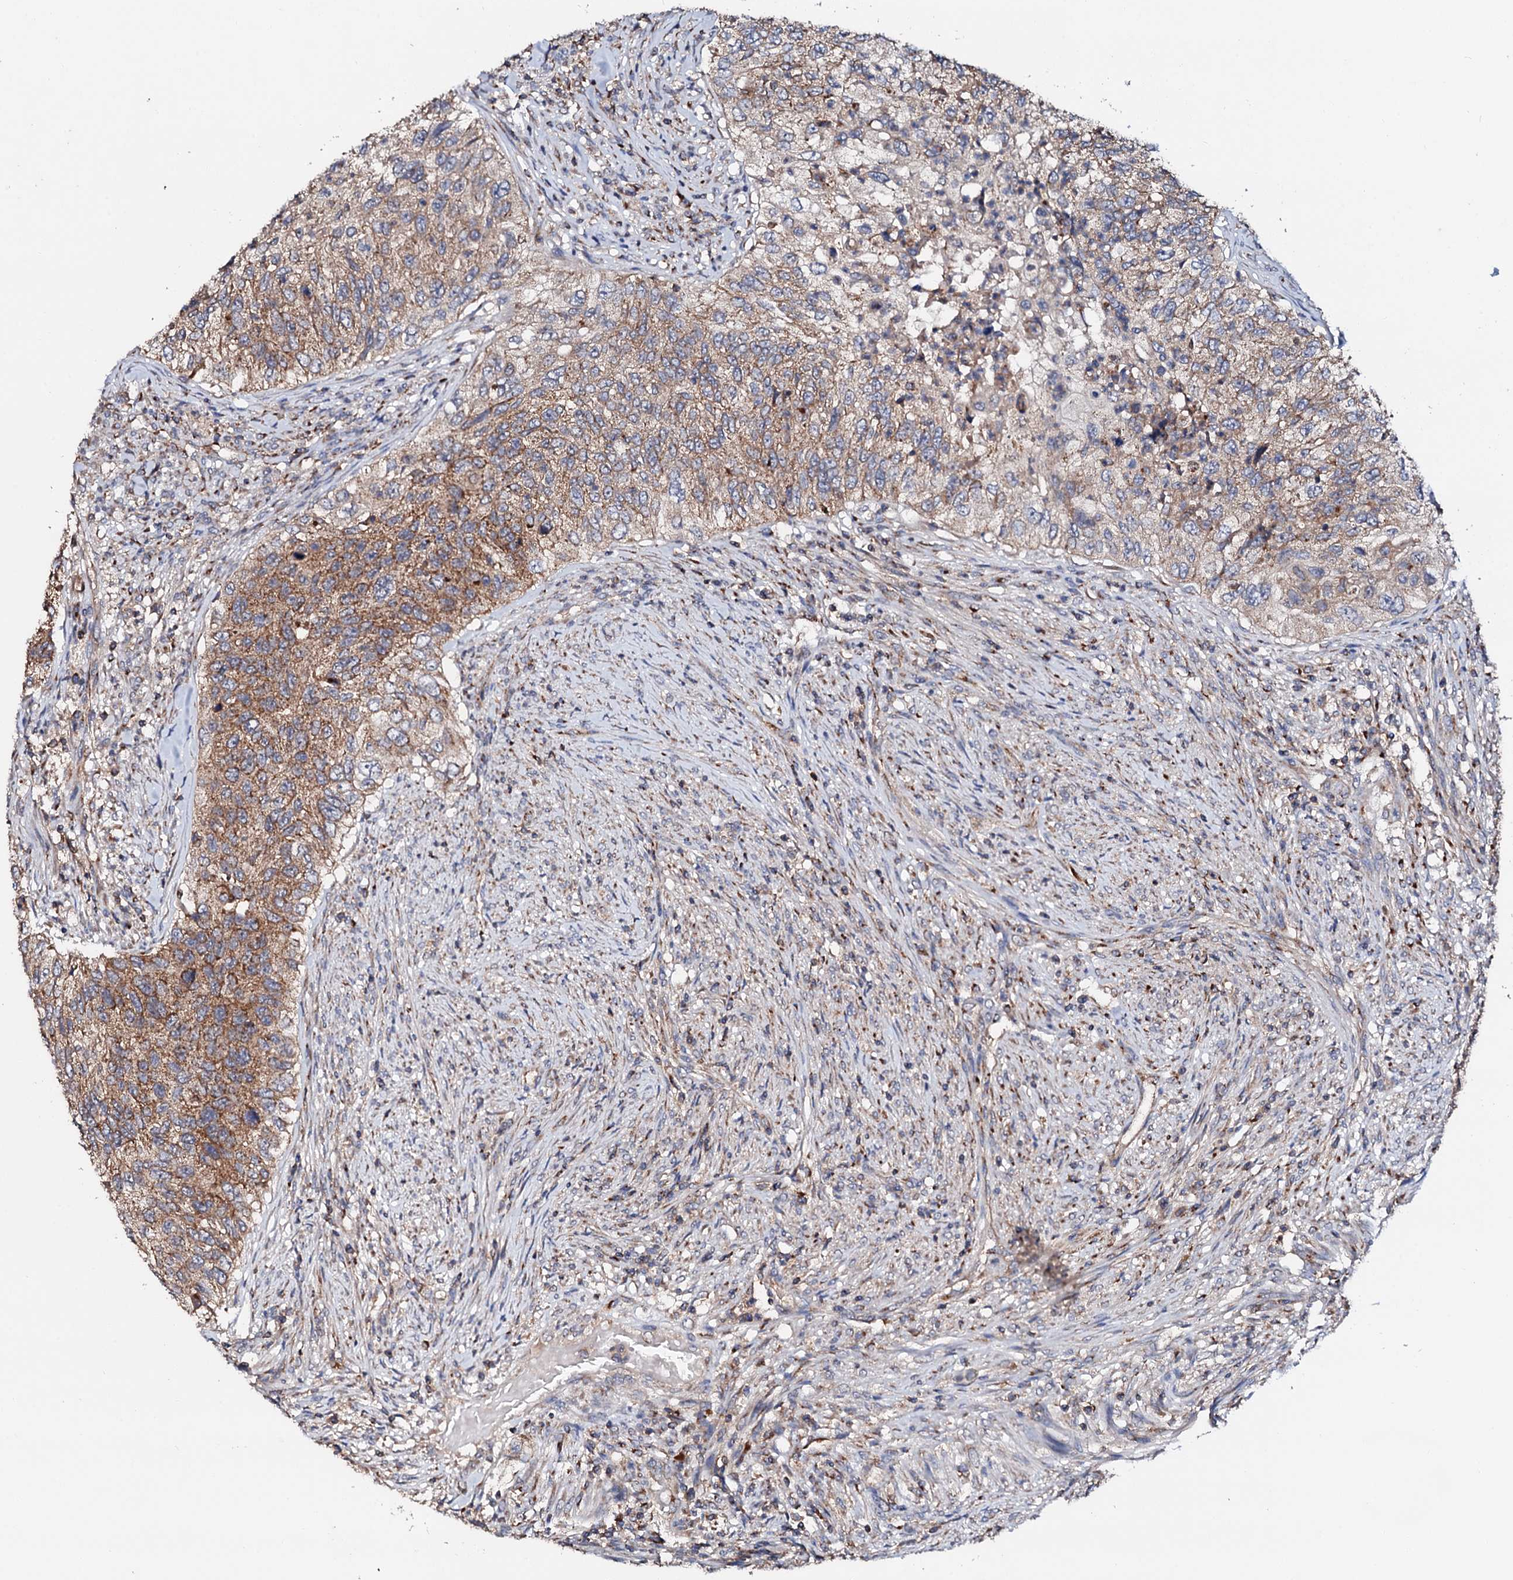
{"staining": {"intensity": "moderate", "quantity": ">75%", "location": "cytoplasmic/membranous"}, "tissue": "urothelial cancer", "cell_type": "Tumor cells", "image_type": "cancer", "snomed": [{"axis": "morphology", "description": "Urothelial carcinoma, High grade"}, {"axis": "topography", "description": "Urinary bladder"}], "caption": "The micrograph demonstrates staining of urothelial cancer, revealing moderate cytoplasmic/membranous protein staining (brown color) within tumor cells.", "gene": "ST3GAL1", "patient": {"sex": "female", "age": 60}}